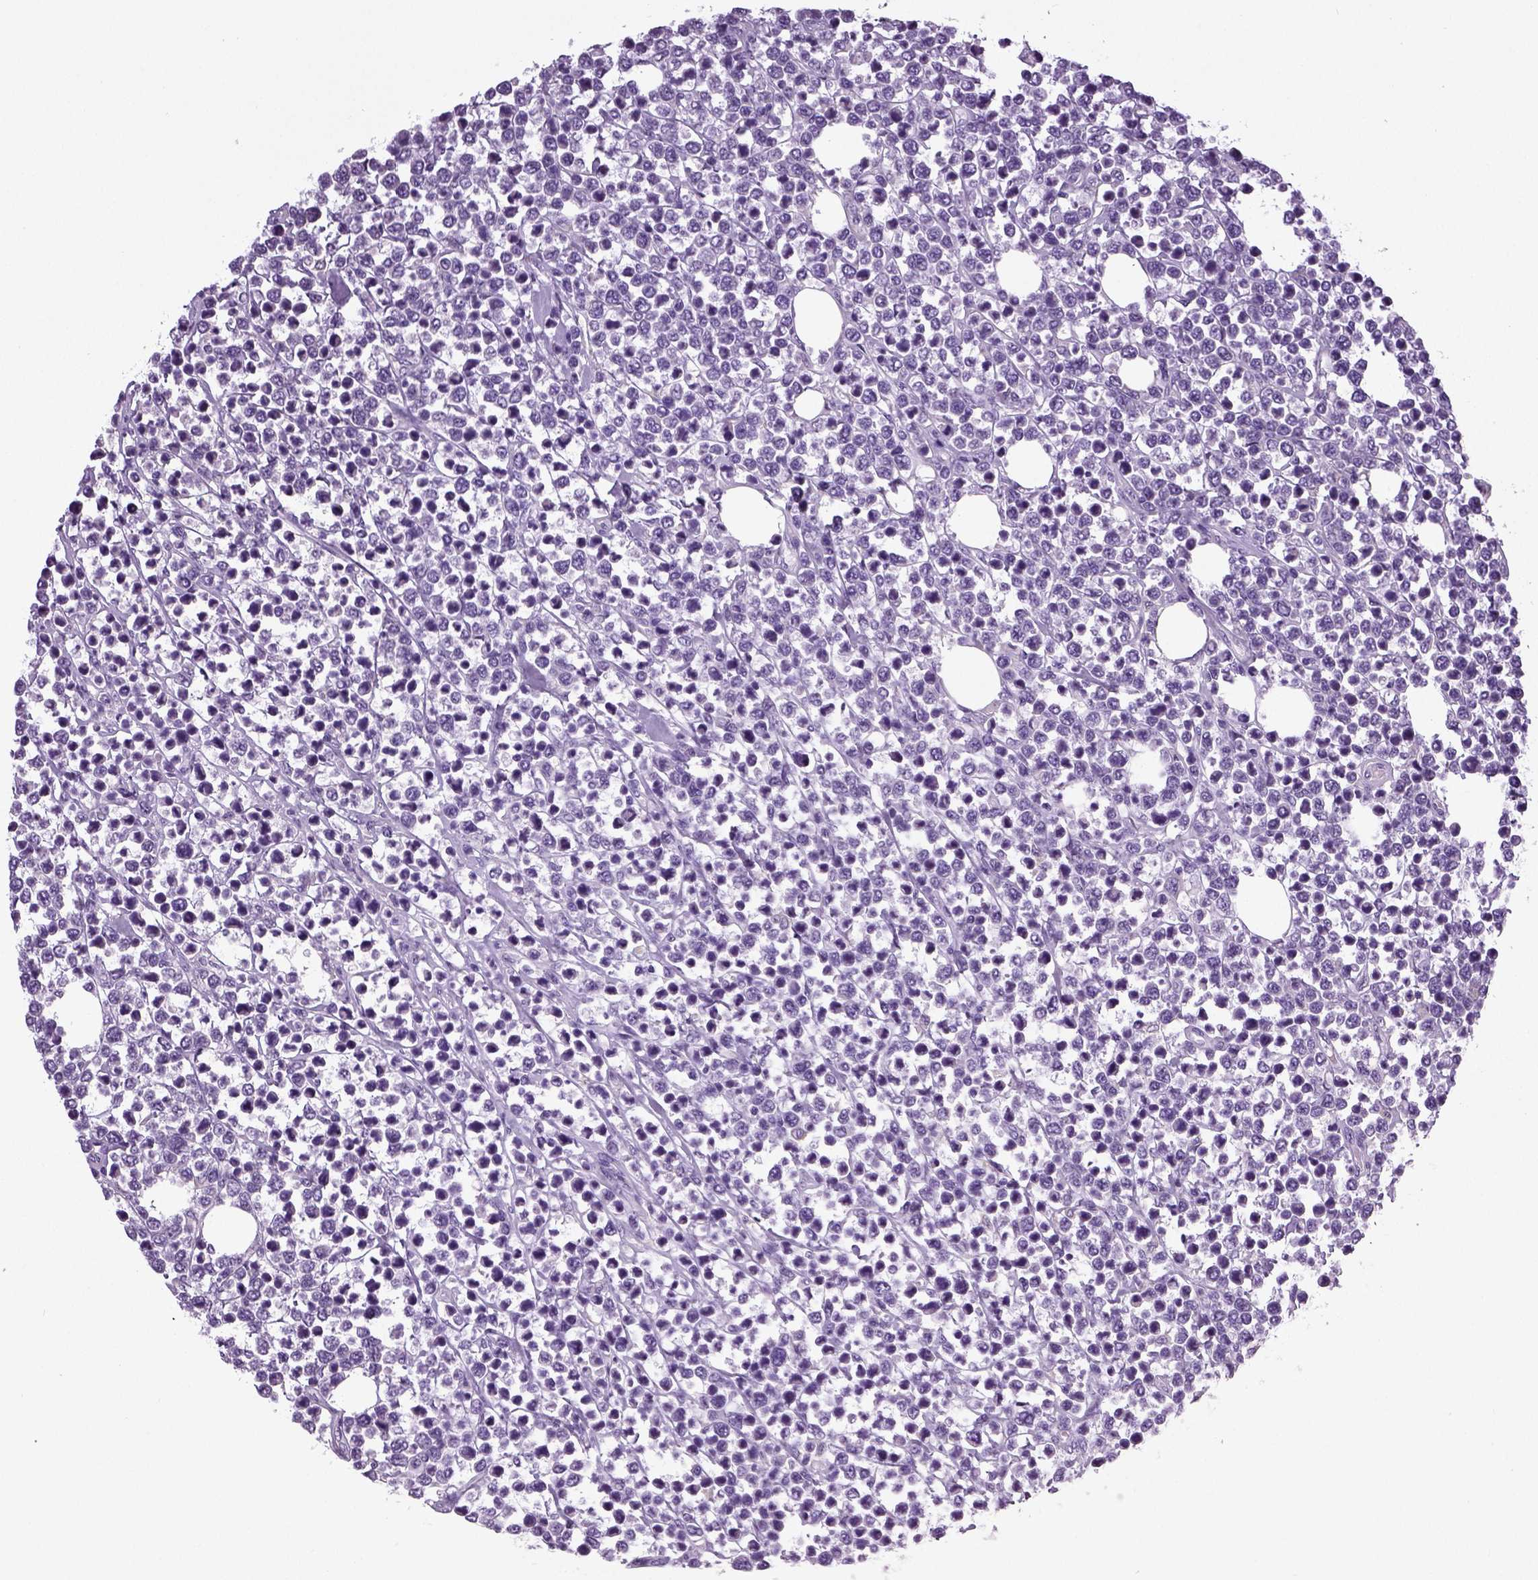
{"staining": {"intensity": "negative", "quantity": "none", "location": "none"}, "tissue": "lymphoma", "cell_type": "Tumor cells", "image_type": "cancer", "snomed": [{"axis": "morphology", "description": "Malignant lymphoma, non-Hodgkin's type, High grade"}, {"axis": "topography", "description": "Soft tissue"}], "caption": "This is an immunohistochemistry (IHC) micrograph of lymphoma. There is no expression in tumor cells.", "gene": "NECAB2", "patient": {"sex": "female", "age": 56}}